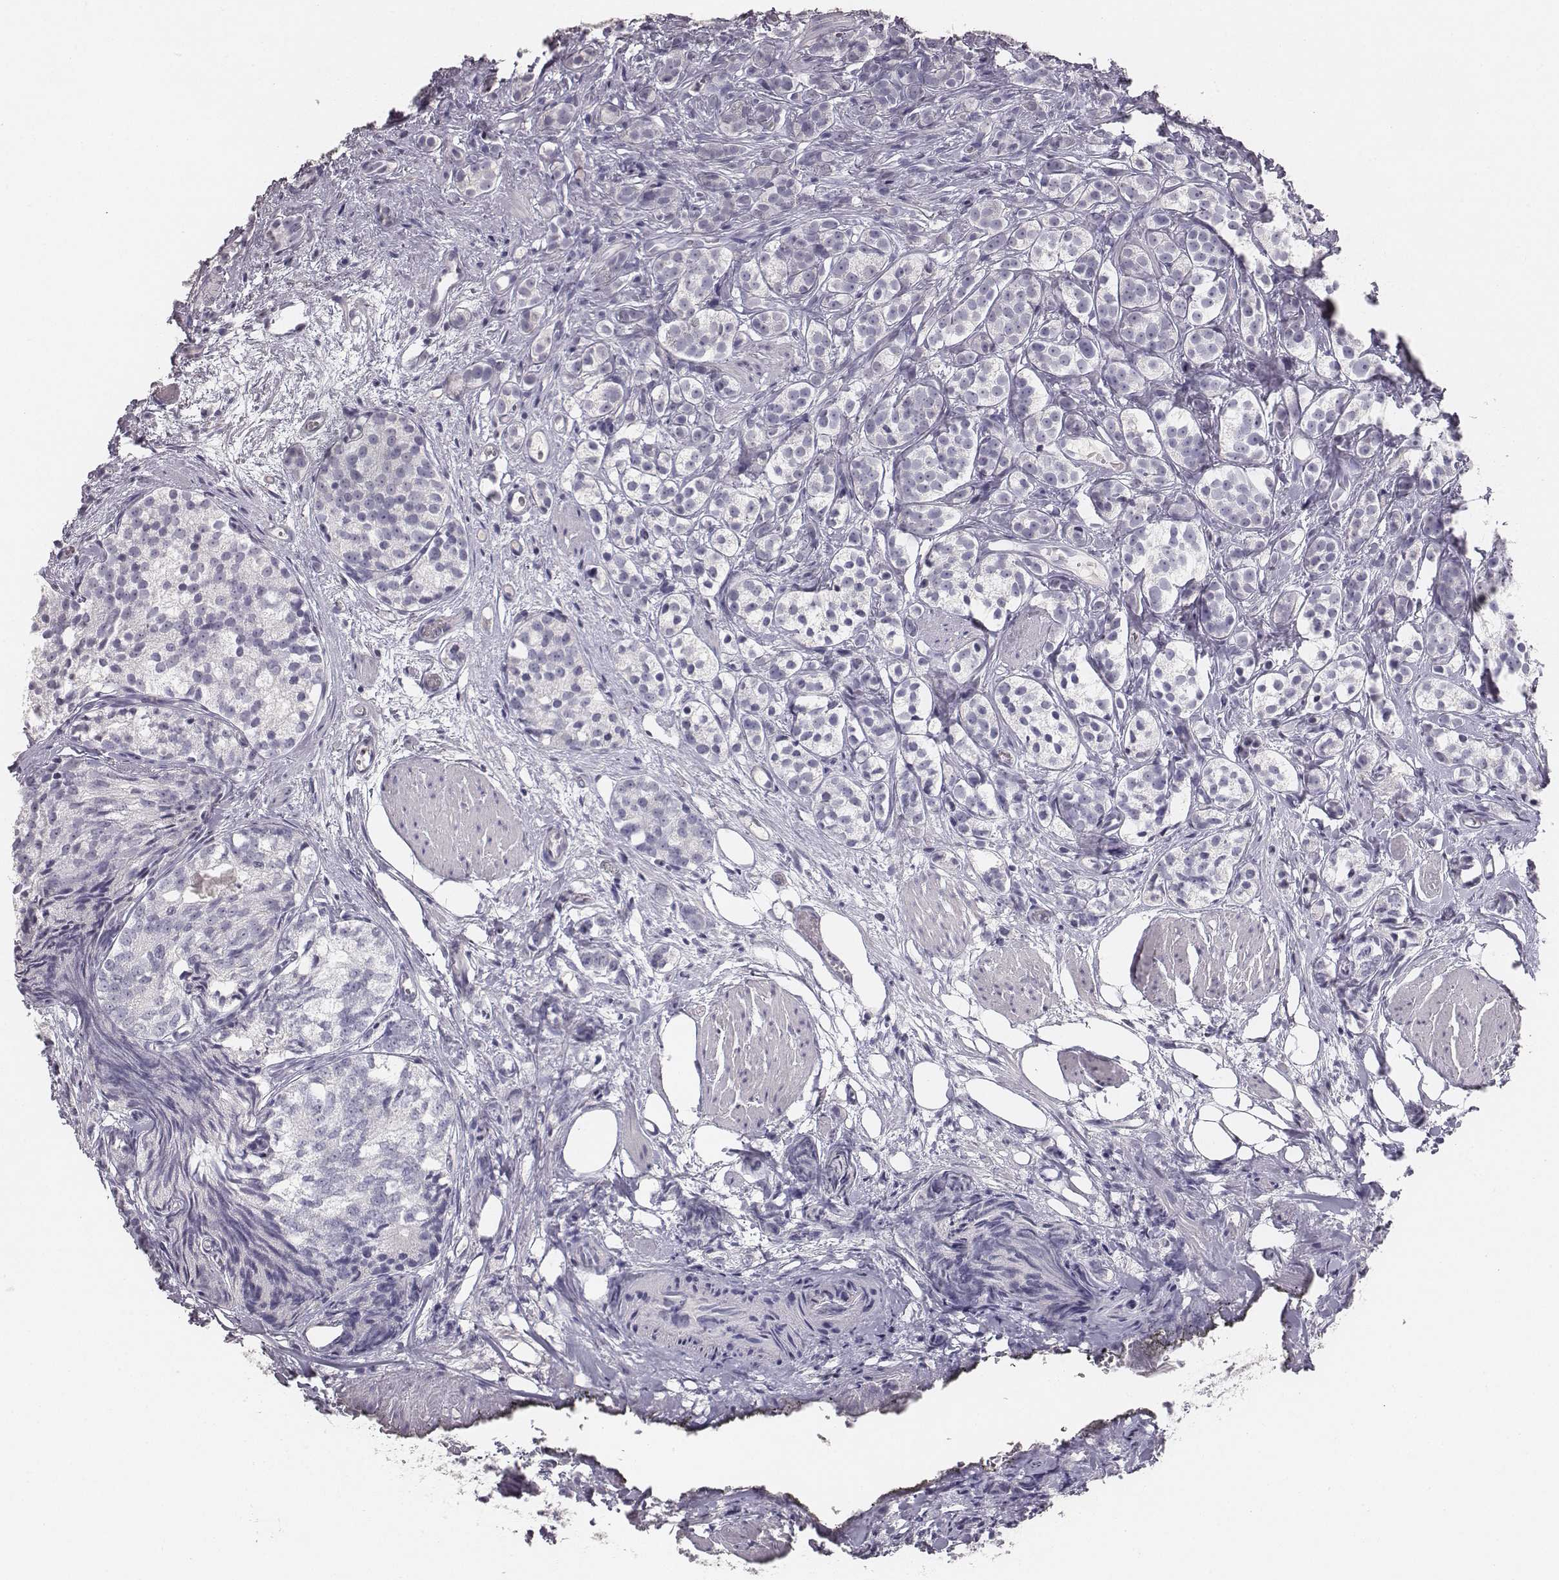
{"staining": {"intensity": "negative", "quantity": "none", "location": "none"}, "tissue": "prostate cancer", "cell_type": "Tumor cells", "image_type": "cancer", "snomed": [{"axis": "morphology", "description": "Adenocarcinoma, High grade"}, {"axis": "topography", "description": "Prostate"}], "caption": "This is an immunohistochemistry histopathology image of human adenocarcinoma (high-grade) (prostate). There is no staining in tumor cells.", "gene": "MYH6", "patient": {"sex": "male", "age": 53}}